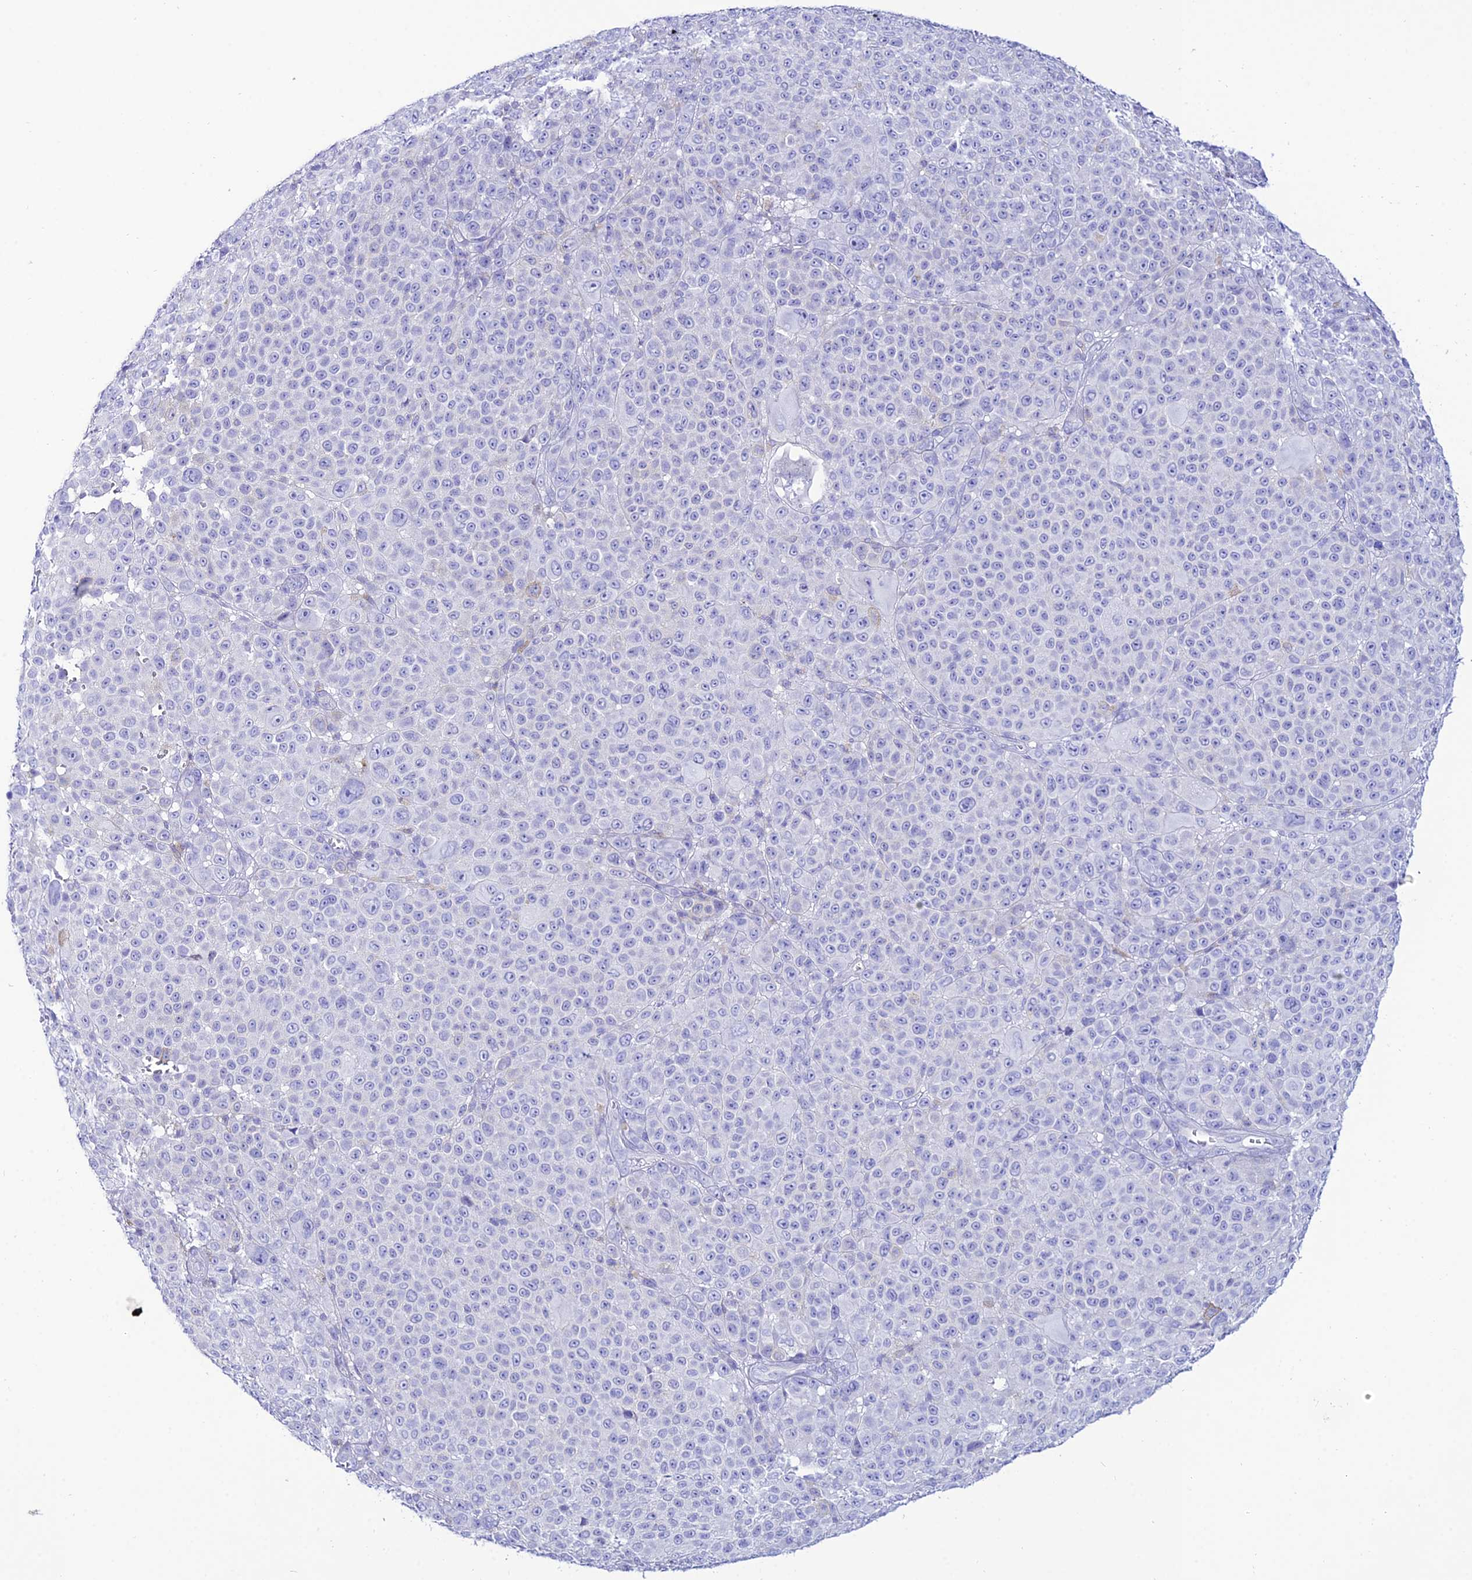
{"staining": {"intensity": "negative", "quantity": "none", "location": "none"}, "tissue": "melanoma", "cell_type": "Tumor cells", "image_type": "cancer", "snomed": [{"axis": "morphology", "description": "Malignant melanoma, NOS"}, {"axis": "topography", "description": "Skin"}], "caption": "Human malignant melanoma stained for a protein using IHC displays no positivity in tumor cells.", "gene": "OR4D5", "patient": {"sex": "female", "age": 94}}